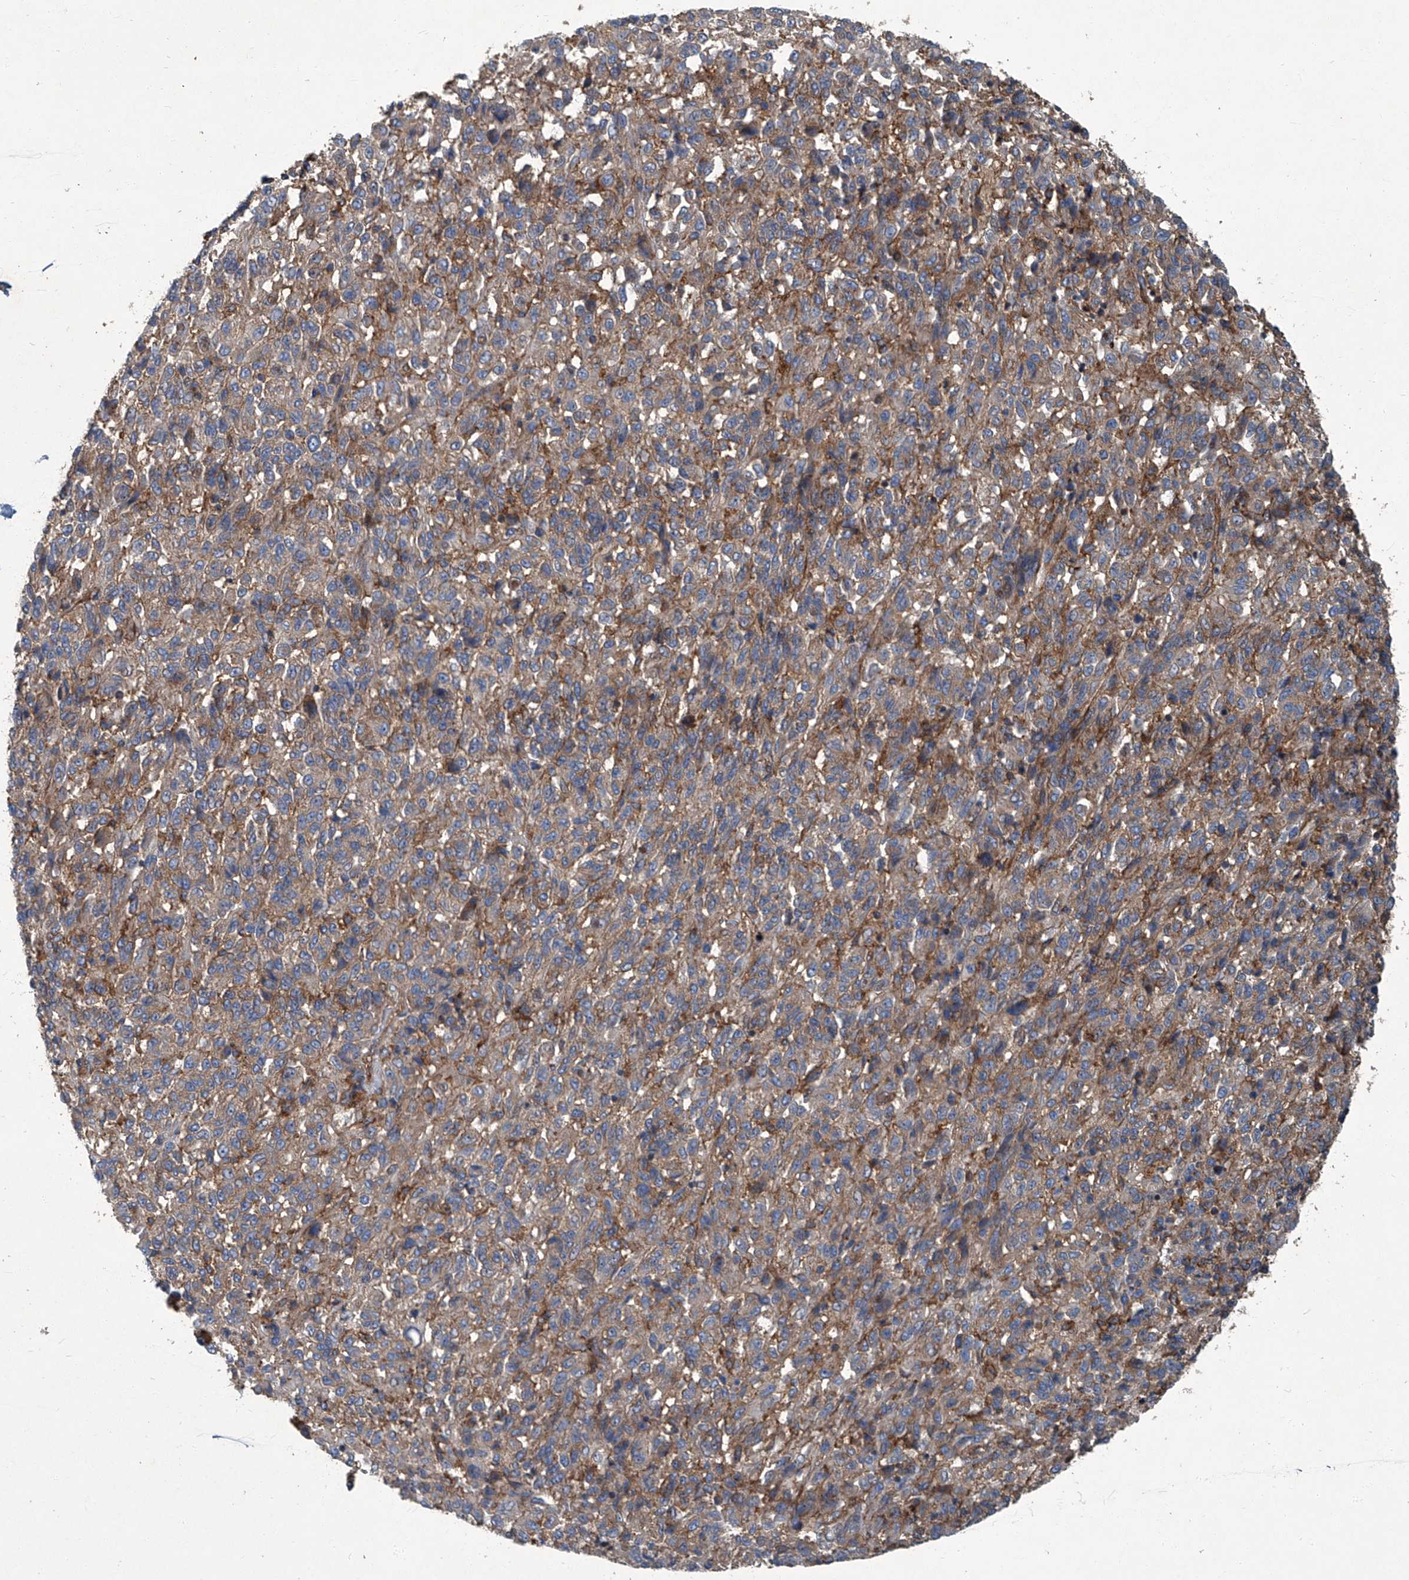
{"staining": {"intensity": "weak", "quantity": "<25%", "location": "cytoplasmic/membranous"}, "tissue": "melanoma", "cell_type": "Tumor cells", "image_type": "cancer", "snomed": [{"axis": "morphology", "description": "Malignant melanoma, Metastatic site"}, {"axis": "topography", "description": "Lung"}], "caption": "Human melanoma stained for a protein using immunohistochemistry (IHC) displays no expression in tumor cells.", "gene": "PIGH", "patient": {"sex": "male", "age": 64}}